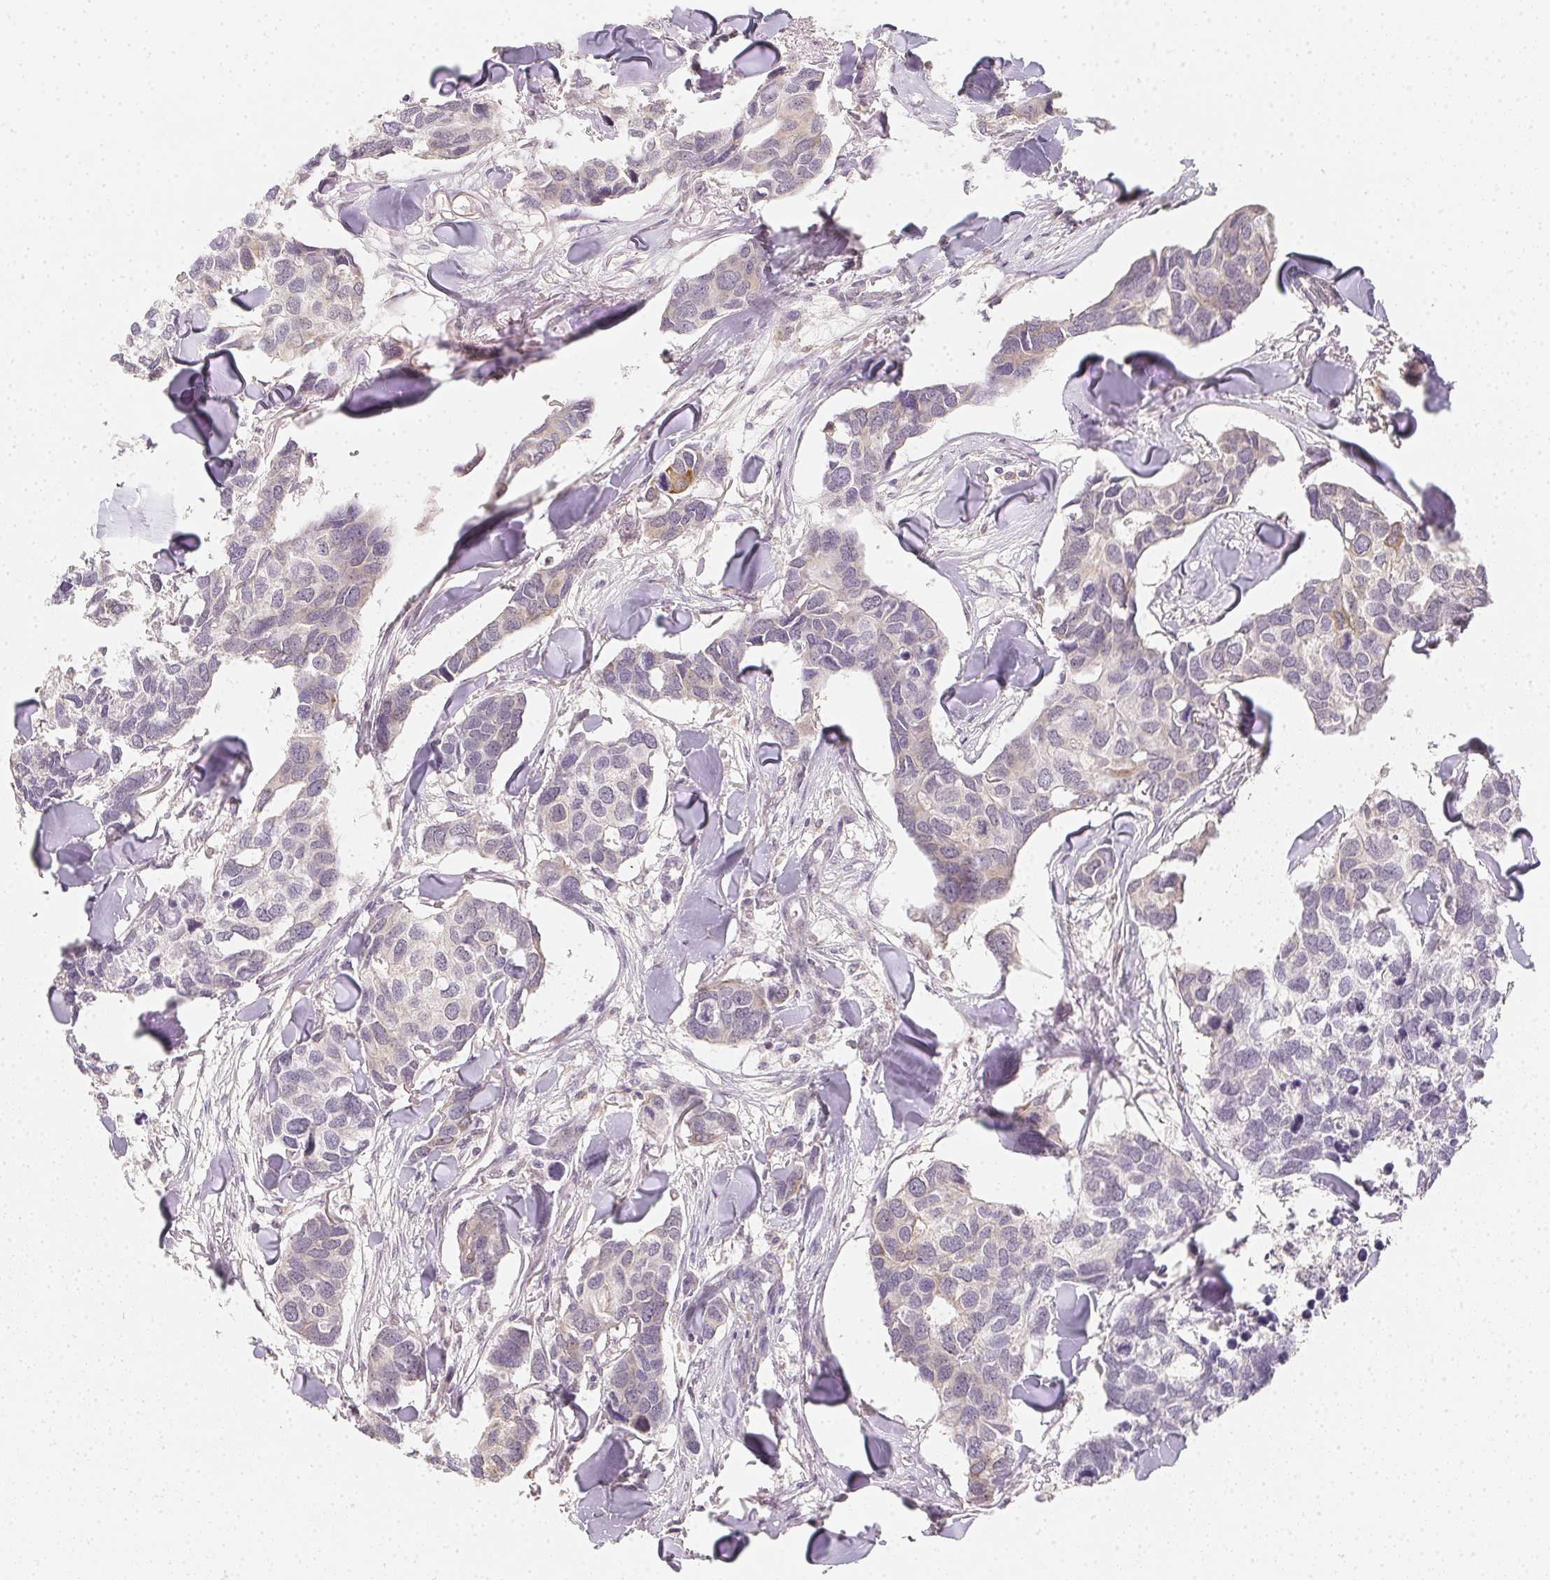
{"staining": {"intensity": "weak", "quantity": "<25%", "location": "cytoplasmic/membranous"}, "tissue": "breast cancer", "cell_type": "Tumor cells", "image_type": "cancer", "snomed": [{"axis": "morphology", "description": "Duct carcinoma"}, {"axis": "topography", "description": "Breast"}], "caption": "A high-resolution image shows immunohistochemistry (IHC) staining of breast intraductal carcinoma, which demonstrates no significant positivity in tumor cells.", "gene": "SOAT1", "patient": {"sex": "female", "age": 83}}